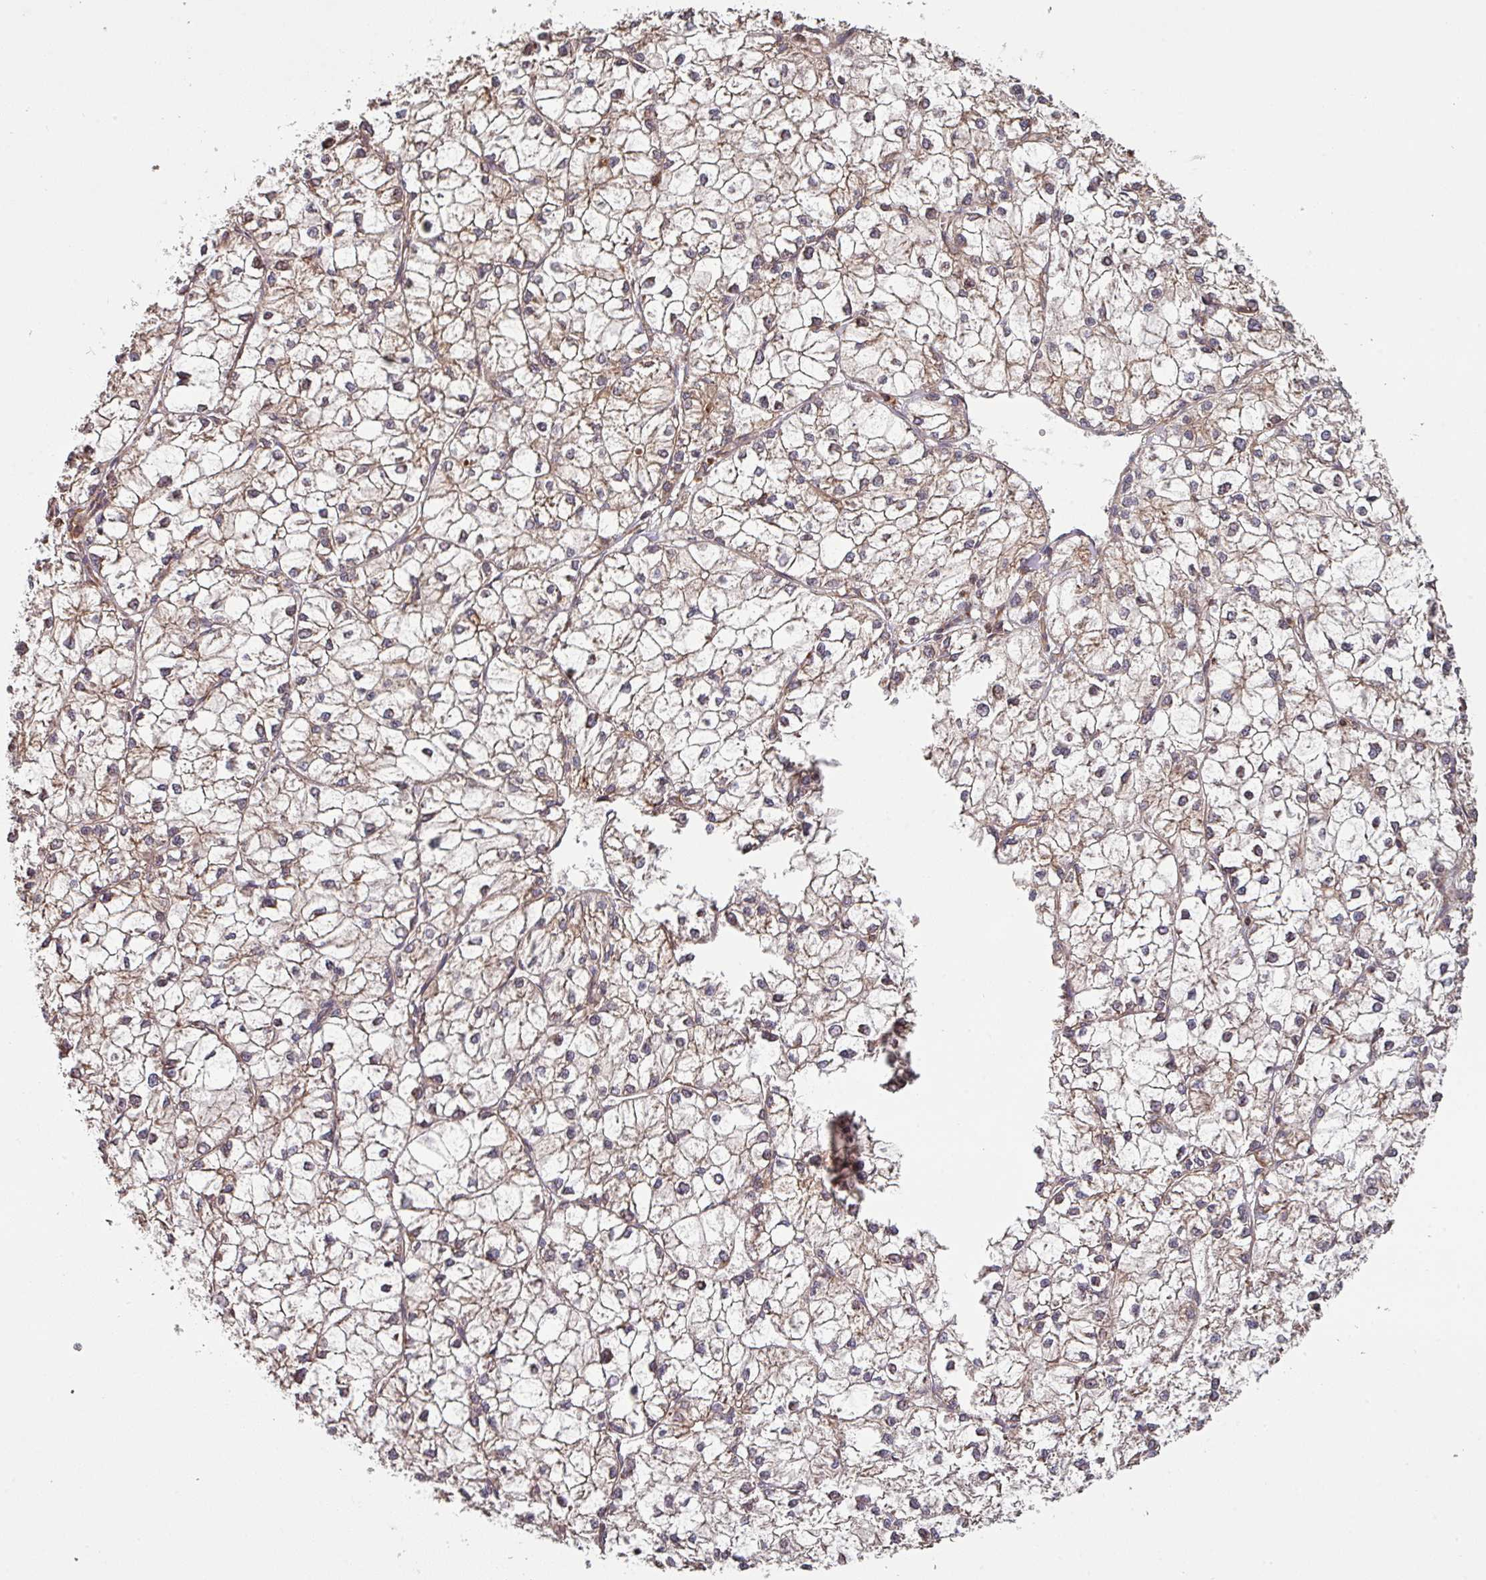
{"staining": {"intensity": "weak", "quantity": "25%-75%", "location": "cytoplasmic/membranous"}, "tissue": "liver cancer", "cell_type": "Tumor cells", "image_type": "cancer", "snomed": [{"axis": "morphology", "description": "Carcinoma, Hepatocellular, NOS"}, {"axis": "topography", "description": "Liver"}], "caption": "Liver hepatocellular carcinoma stained with a brown dye displays weak cytoplasmic/membranous positive staining in approximately 25%-75% of tumor cells.", "gene": "SIK1", "patient": {"sex": "female", "age": 43}}